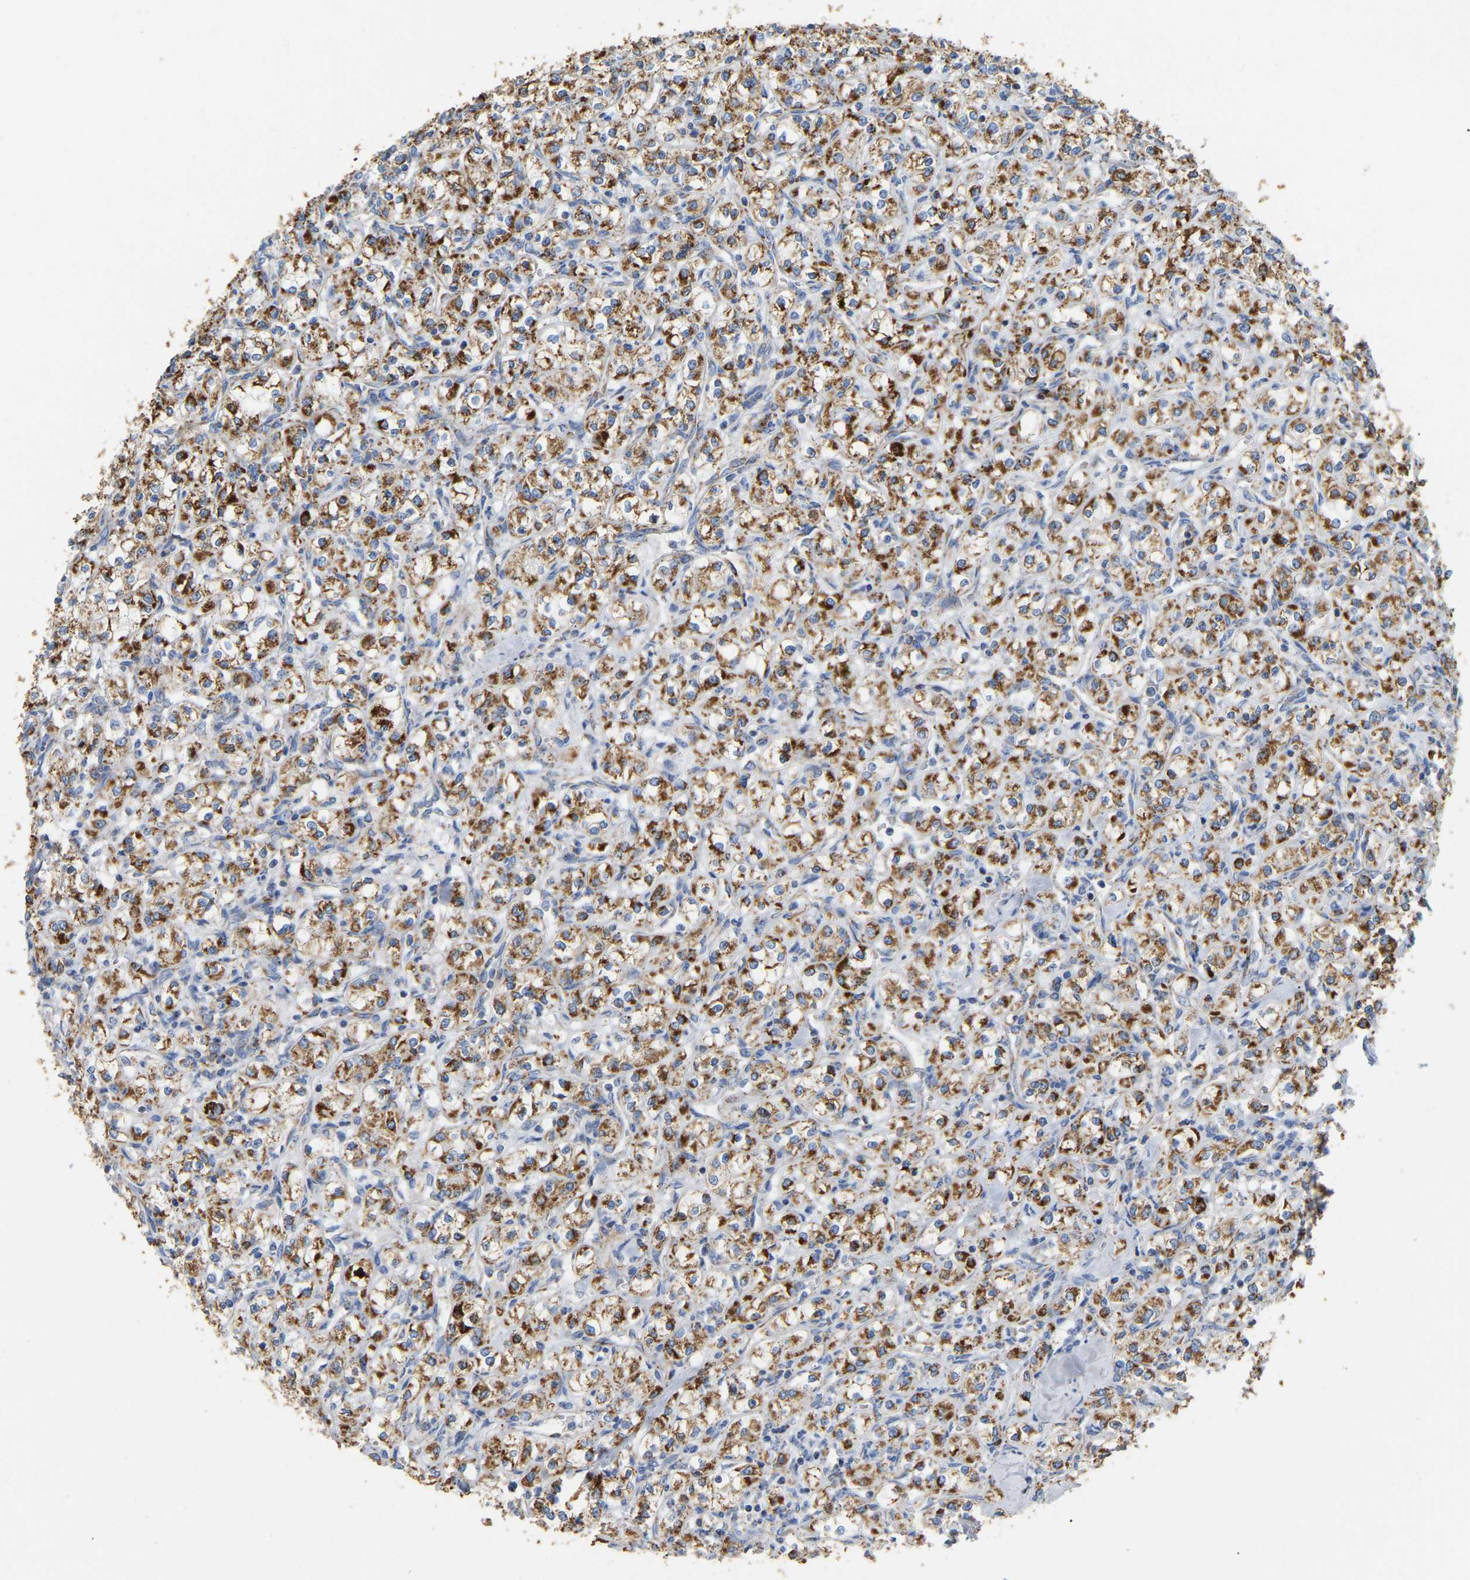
{"staining": {"intensity": "moderate", "quantity": ">75%", "location": "cytoplasmic/membranous"}, "tissue": "renal cancer", "cell_type": "Tumor cells", "image_type": "cancer", "snomed": [{"axis": "morphology", "description": "Adenocarcinoma, NOS"}, {"axis": "topography", "description": "Kidney"}], "caption": "There is medium levels of moderate cytoplasmic/membranous positivity in tumor cells of adenocarcinoma (renal), as demonstrated by immunohistochemical staining (brown color).", "gene": "HIBADH", "patient": {"sex": "male", "age": 77}}